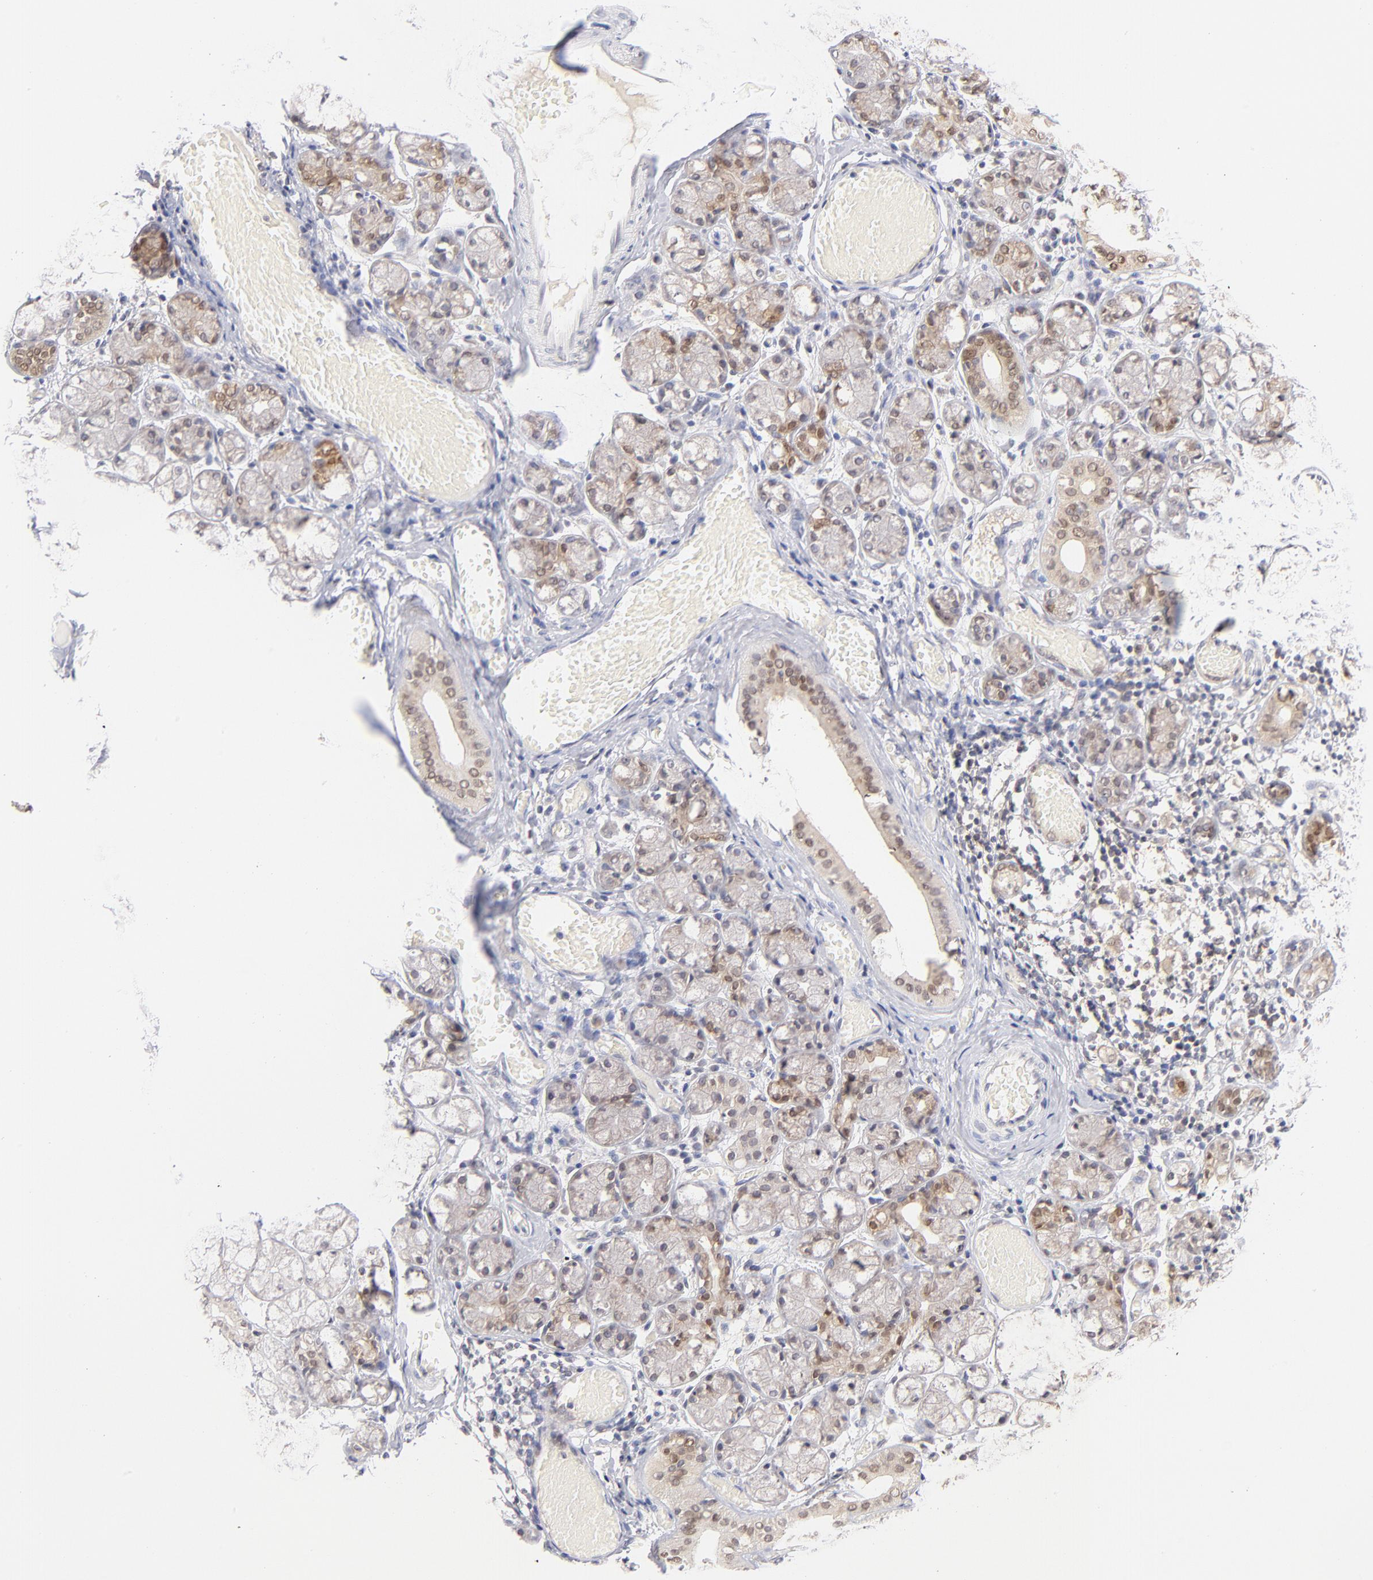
{"staining": {"intensity": "weak", "quantity": "25%-75%", "location": "cytoplasmic/membranous,nuclear"}, "tissue": "salivary gland", "cell_type": "Glandular cells", "image_type": "normal", "snomed": [{"axis": "morphology", "description": "Normal tissue, NOS"}, {"axis": "topography", "description": "Salivary gland"}], "caption": "Human salivary gland stained for a protein (brown) demonstrates weak cytoplasmic/membranous,nuclear positive staining in approximately 25%-75% of glandular cells.", "gene": "CASP6", "patient": {"sex": "female", "age": 24}}